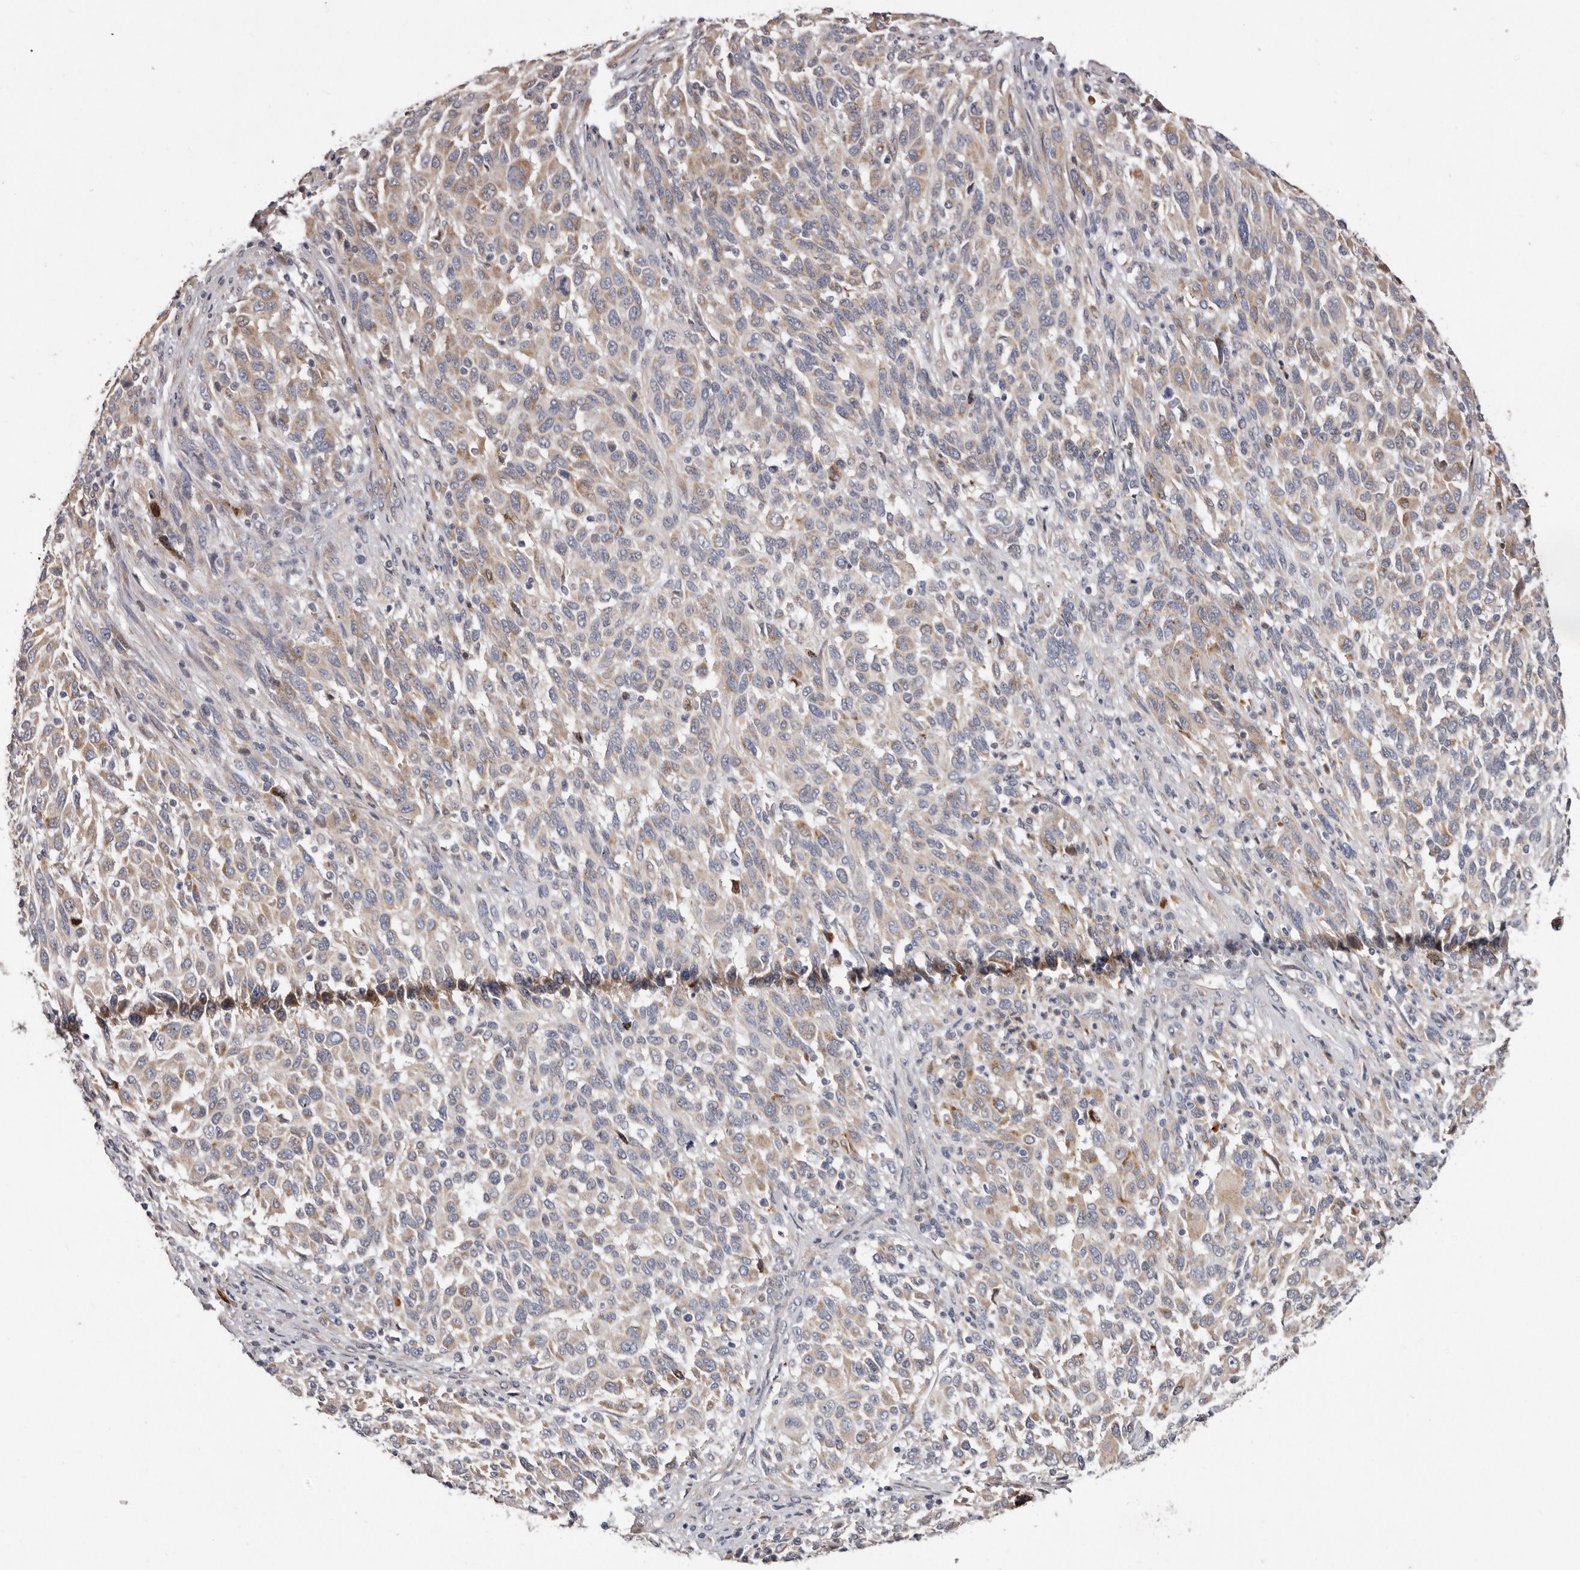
{"staining": {"intensity": "weak", "quantity": "25%-75%", "location": "cytoplasmic/membranous"}, "tissue": "melanoma", "cell_type": "Tumor cells", "image_type": "cancer", "snomed": [{"axis": "morphology", "description": "Malignant melanoma, Metastatic site"}, {"axis": "topography", "description": "Lymph node"}], "caption": "Malignant melanoma (metastatic site) tissue shows weak cytoplasmic/membranous staining in approximately 25%-75% of tumor cells, visualized by immunohistochemistry.", "gene": "ASIC5", "patient": {"sex": "male", "age": 61}}